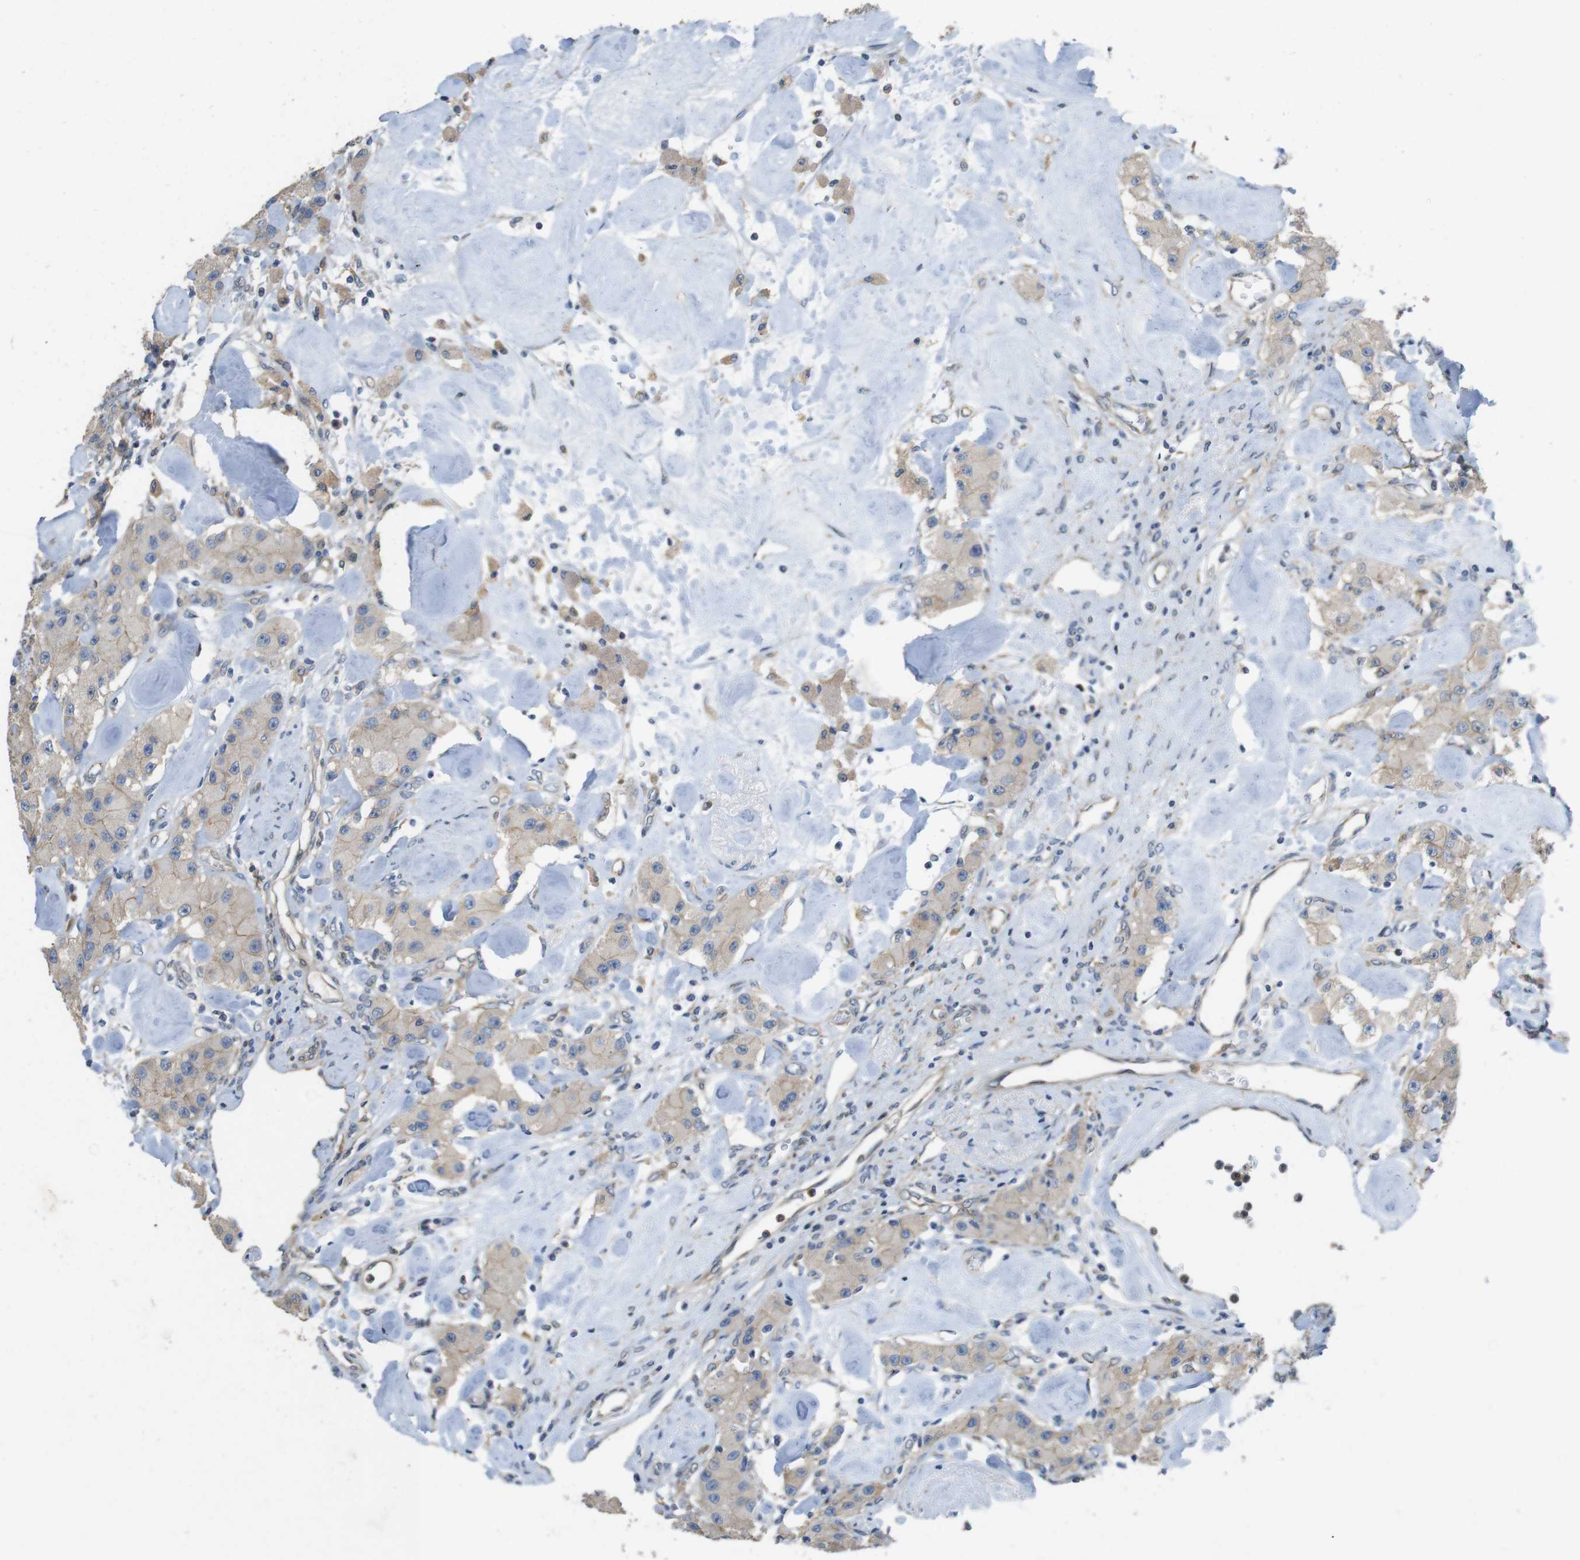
{"staining": {"intensity": "weak", "quantity": "25%-75%", "location": "cytoplasmic/membranous"}, "tissue": "carcinoid", "cell_type": "Tumor cells", "image_type": "cancer", "snomed": [{"axis": "morphology", "description": "Carcinoid, malignant, NOS"}, {"axis": "topography", "description": "Pancreas"}], "caption": "Protein expression analysis of carcinoid shows weak cytoplasmic/membranous expression in approximately 25%-75% of tumor cells. (IHC, brightfield microscopy, high magnification).", "gene": "PCDH10", "patient": {"sex": "male", "age": 41}}